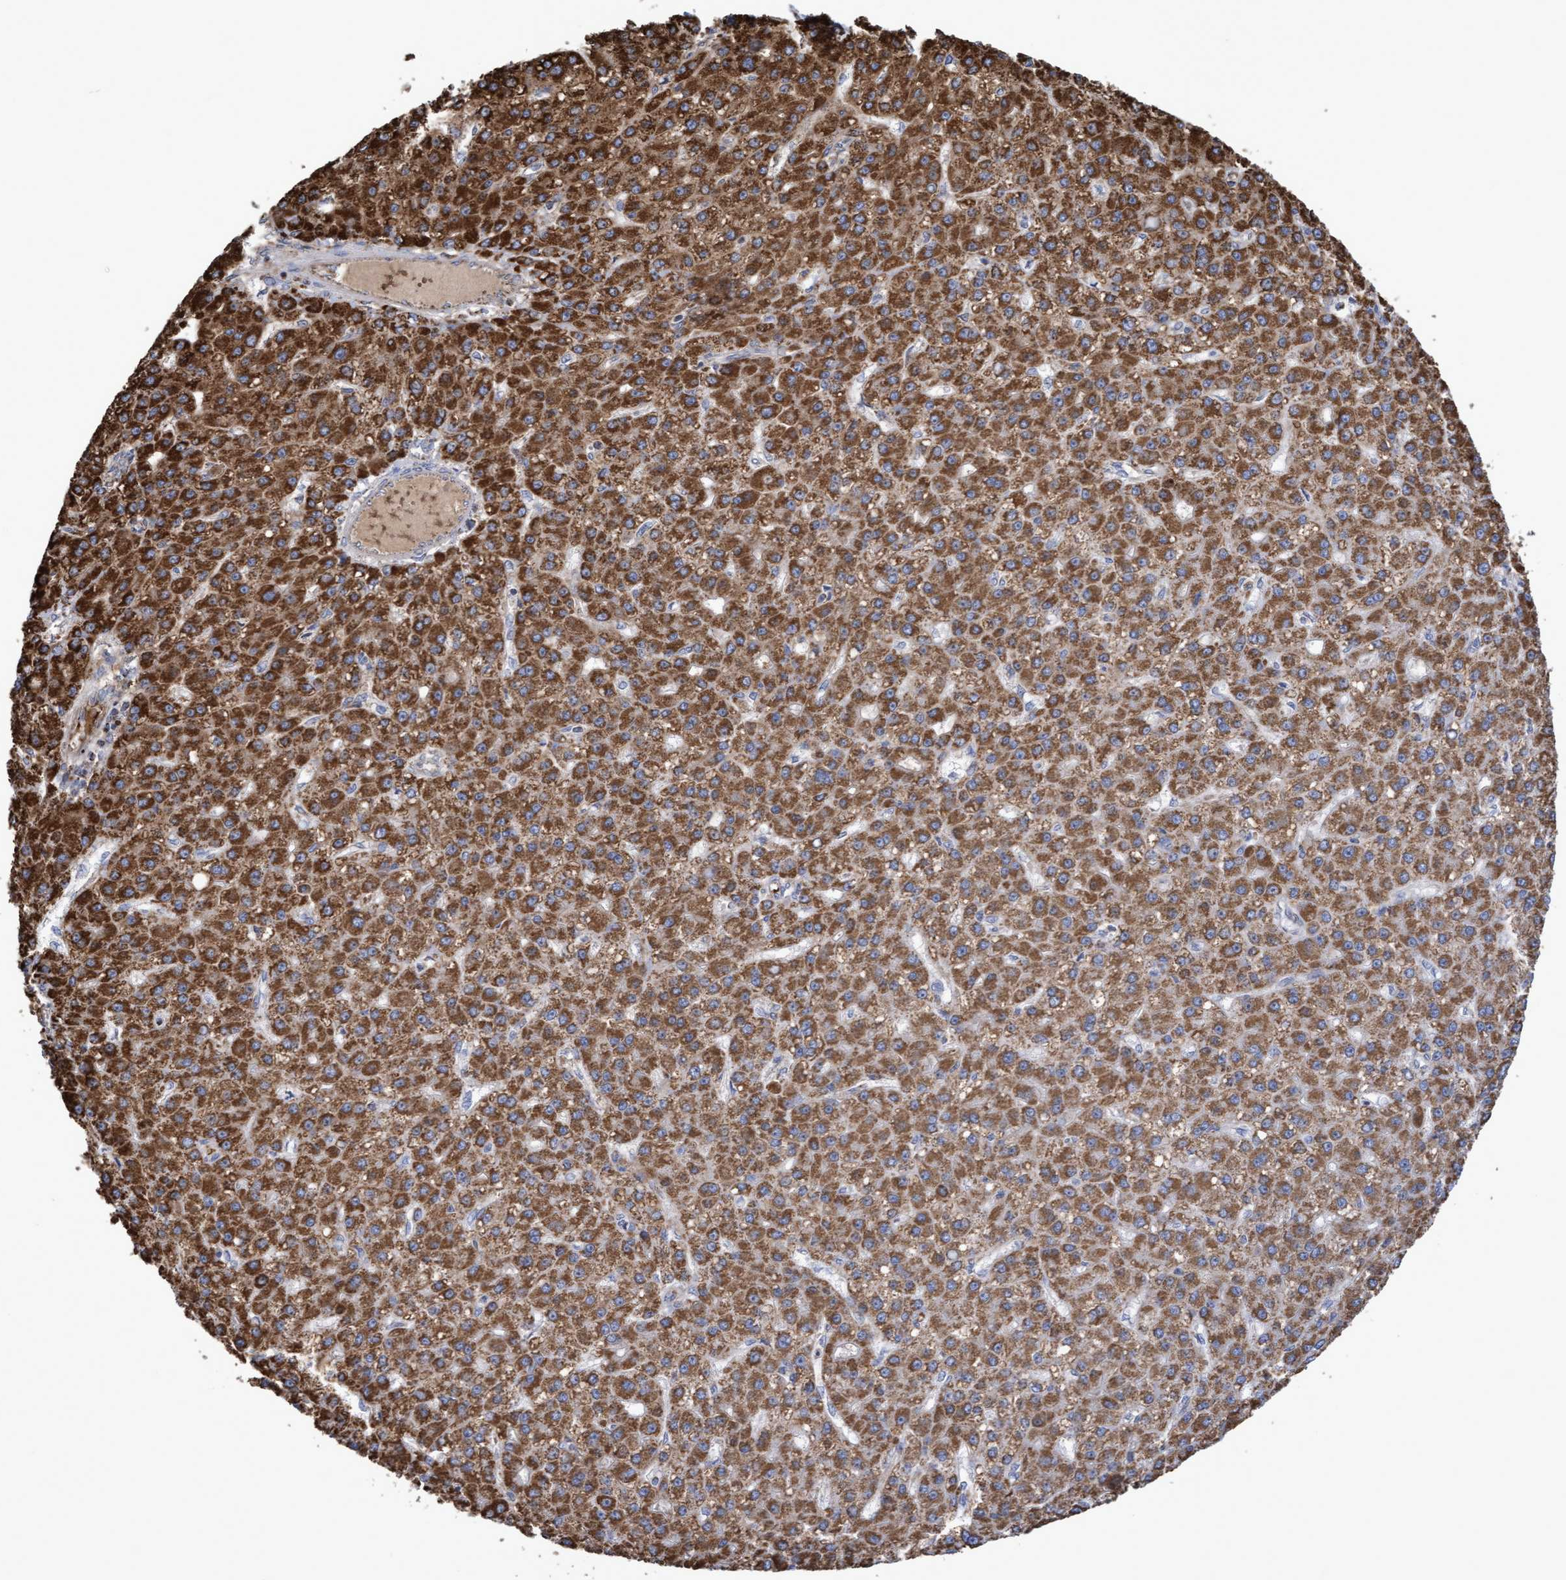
{"staining": {"intensity": "strong", "quantity": ">75%", "location": "cytoplasmic/membranous"}, "tissue": "liver cancer", "cell_type": "Tumor cells", "image_type": "cancer", "snomed": [{"axis": "morphology", "description": "Carcinoma, Hepatocellular, NOS"}, {"axis": "topography", "description": "Liver"}], "caption": "Immunohistochemistry (IHC) micrograph of liver cancer stained for a protein (brown), which displays high levels of strong cytoplasmic/membranous expression in about >75% of tumor cells.", "gene": "COBL", "patient": {"sex": "male", "age": 67}}